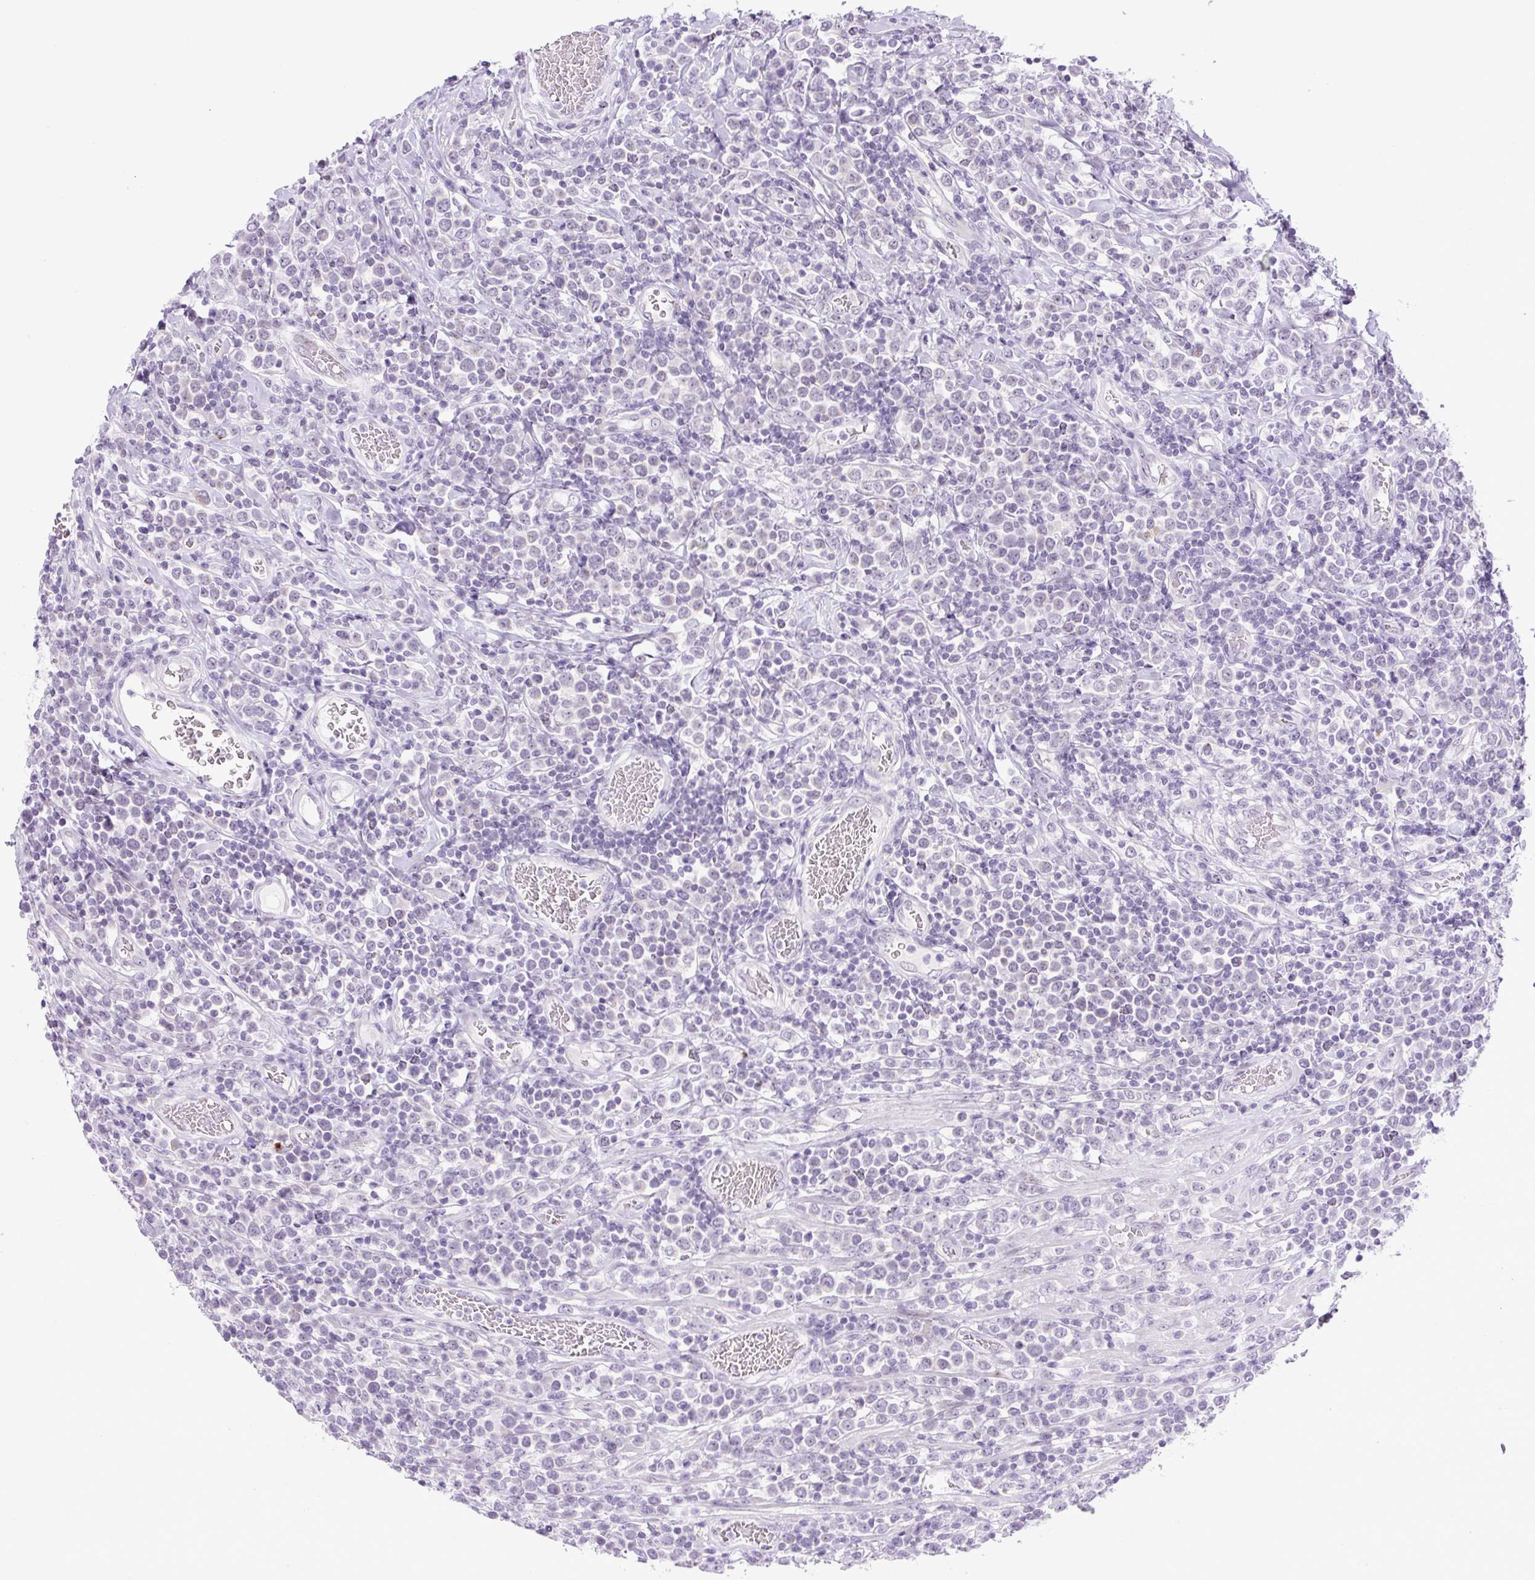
{"staining": {"intensity": "negative", "quantity": "none", "location": "none"}, "tissue": "lymphoma", "cell_type": "Tumor cells", "image_type": "cancer", "snomed": [{"axis": "morphology", "description": "Malignant lymphoma, non-Hodgkin's type, High grade"}, {"axis": "topography", "description": "Soft tissue"}], "caption": "Tumor cells are negative for protein expression in human high-grade malignant lymphoma, non-Hodgkin's type.", "gene": "RHBDD2", "patient": {"sex": "female", "age": 56}}